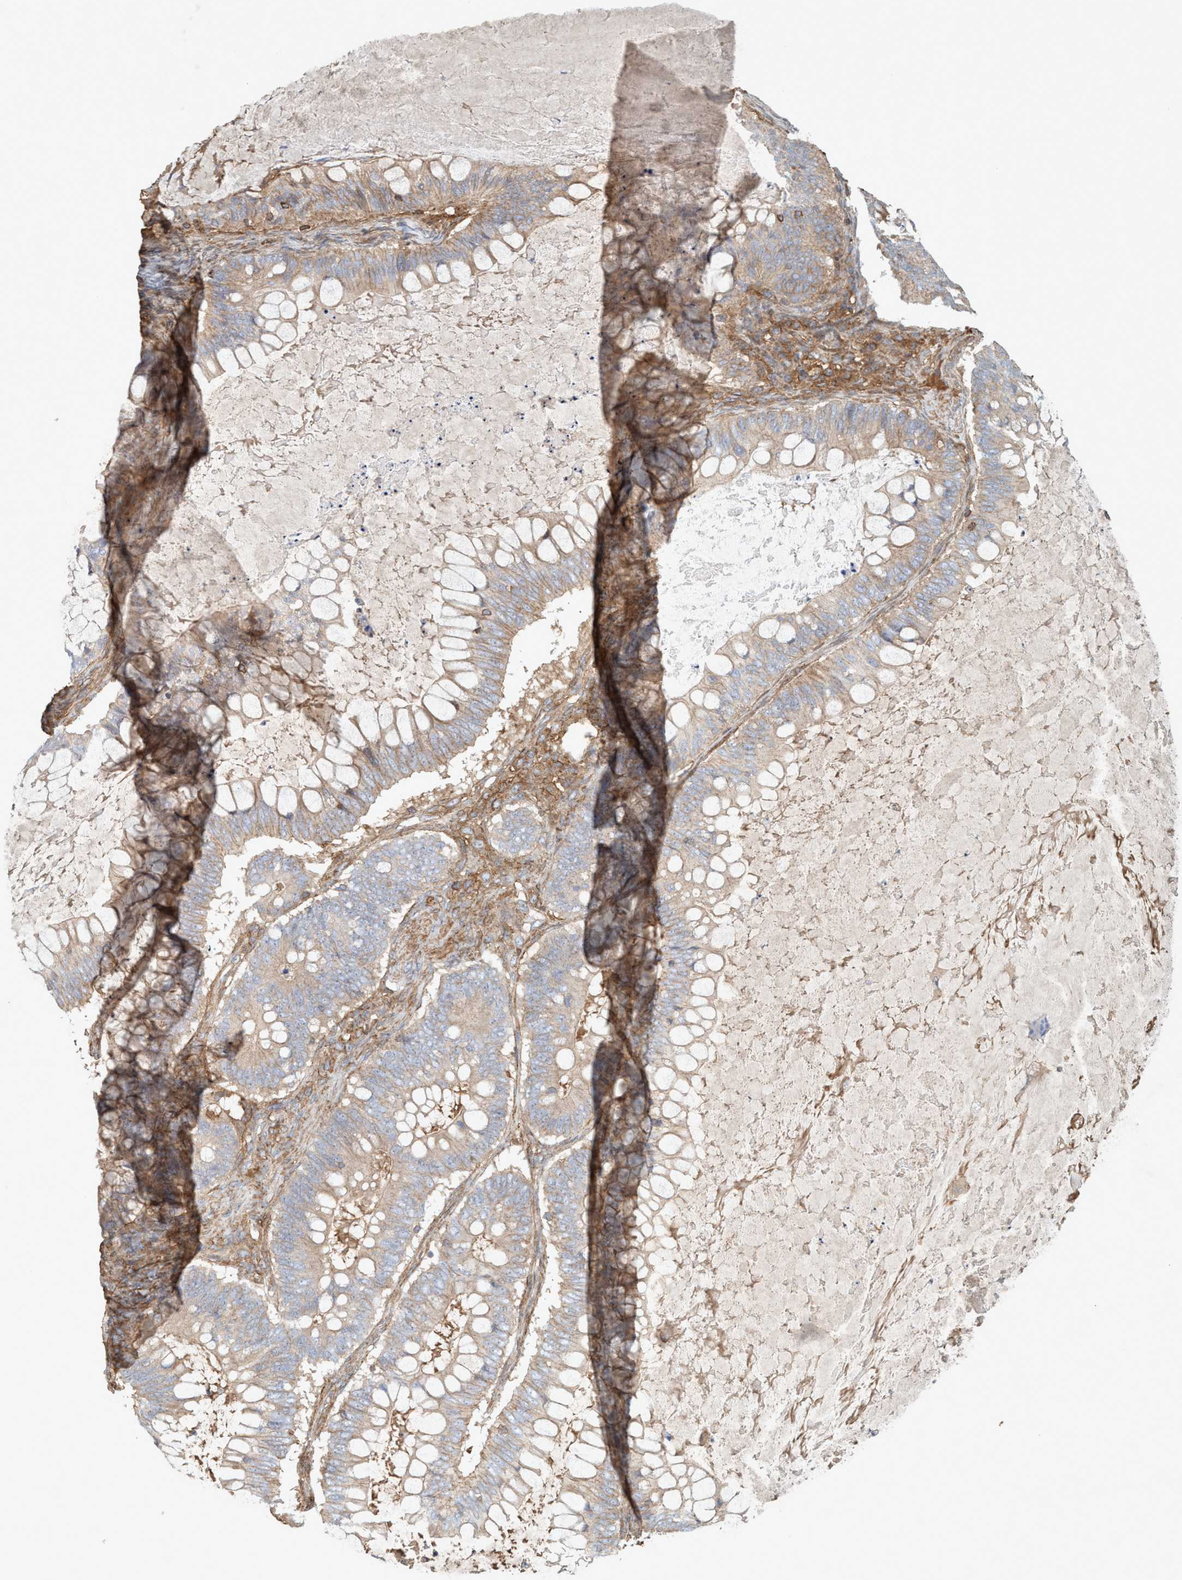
{"staining": {"intensity": "weak", "quantity": ">75%", "location": "cytoplasmic/membranous"}, "tissue": "ovarian cancer", "cell_type": "Tumor cells", "image_type": "cancer", "snomed": [{"axis": "morphology", "description": "Cystadenocarcinoma, mucinous, NOS"}, {"axis": "topography", "description": "Ovary"}], "caption": "The histopathology image displays a brown stain indicating the presence of a protein in the cytoplasmic/membranous of tumor cells in ovarian mucinous cystadenocarcinoma. The staining is performed using DAB (3,3'-diaminobenzidine) brown chromogen to label protein expression. The nuclei are counter-stained blue using hematoxylin.", "gene": "SPECC1", "patient": {"sex": "female", "age": 61}}